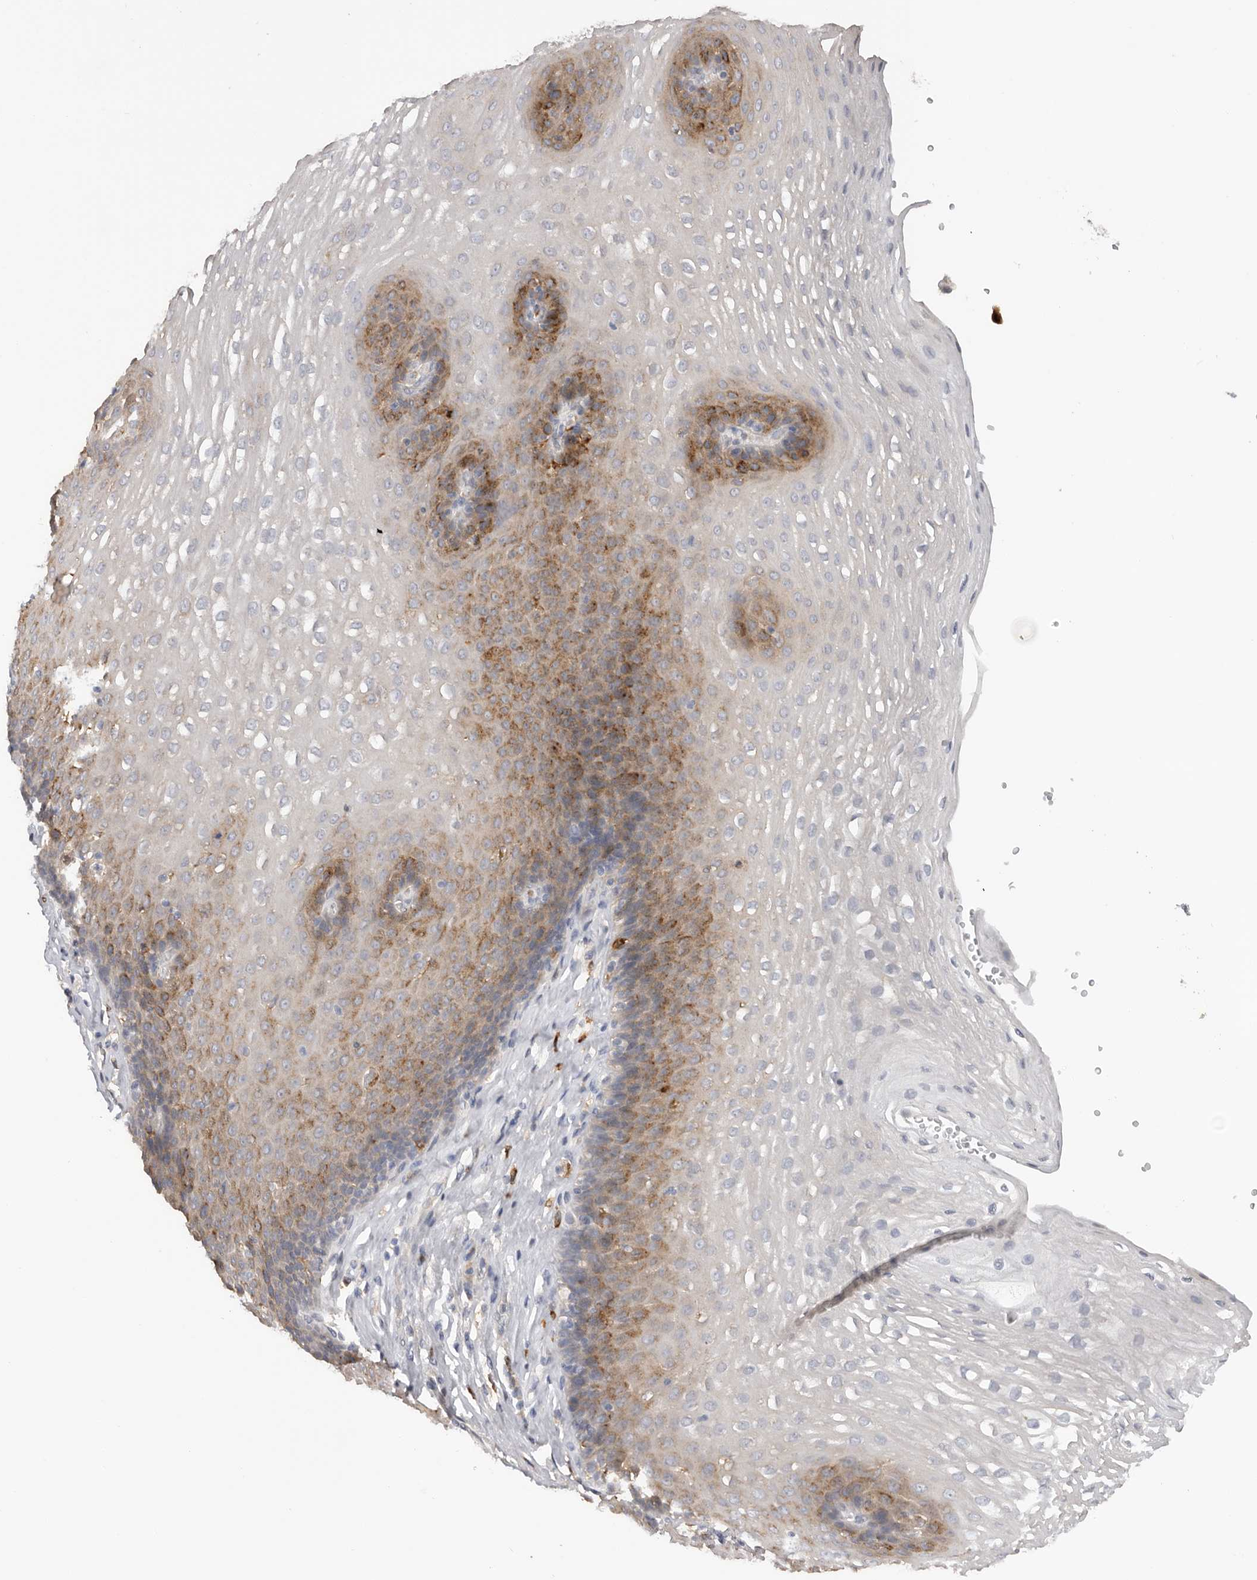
{"staining": {"intensity": "moderate", "quantity": "25%-75%", "location": "cytoplasmic/membranous"}, "tissue": "esophagus", "cell_type": "Squamous epithelial cells", "image_type": "normal", "snomed": [{"axis": "morphology", "description": "Normal tissue, NOS"}, {"axis": "topography", "description": "Esophagus"}], "caption": "Brown immunohistochemical staining in unremarkable esophagus displays moderate cytoplasmic/membranous positivity in about 25%-75% of squamous epithelial cells. Using DAB (3,3'-diaminobenzidine) (brown) and hematoxylin (blue) stains, captured at high magnification using brightfield microscopy.", "gene": "TFRC", "patient": {"sex": "female", "age": 66}}